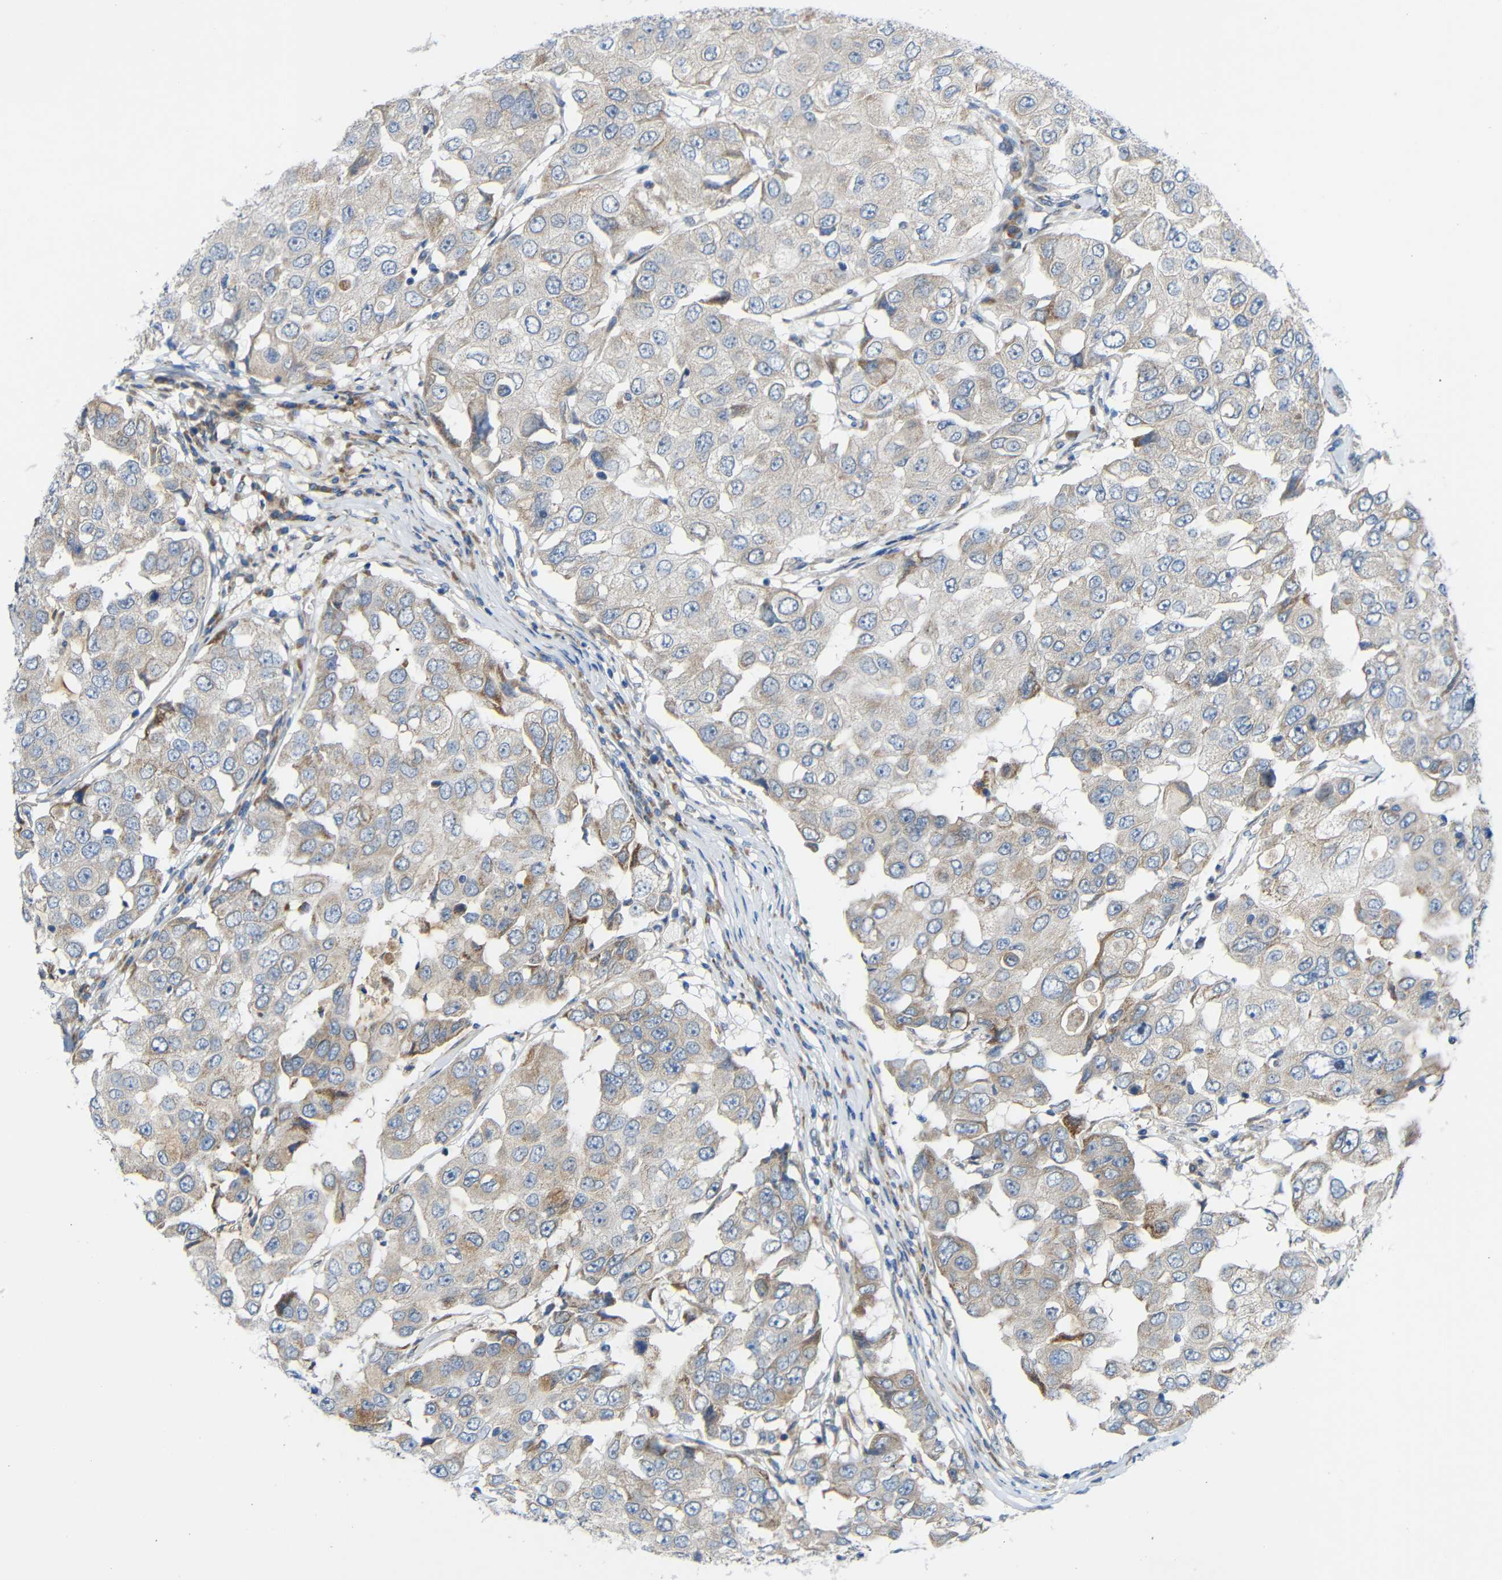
{"staining": {"intensity": "weak", "quantity": ">75%", "location": "cytoplasmic/membranous"}, "tissue": "breast cancer", "cell_type": "Tumor cells", "image_type": "cancer", "snomed": [{"axis": "morphology", "description": "Duct carcinoma"}, {"axis": "topography", "description": "Breast"}], "caption": "This micrograph displays immunohistochemistry staining of breast cancer (invasive ductal carcinoma), with low weak cytoplasmic/membranous staining in about >75% of tumor cells.", "gene": "TMEM25", "patient": {"sex": "female", "age": 27}}